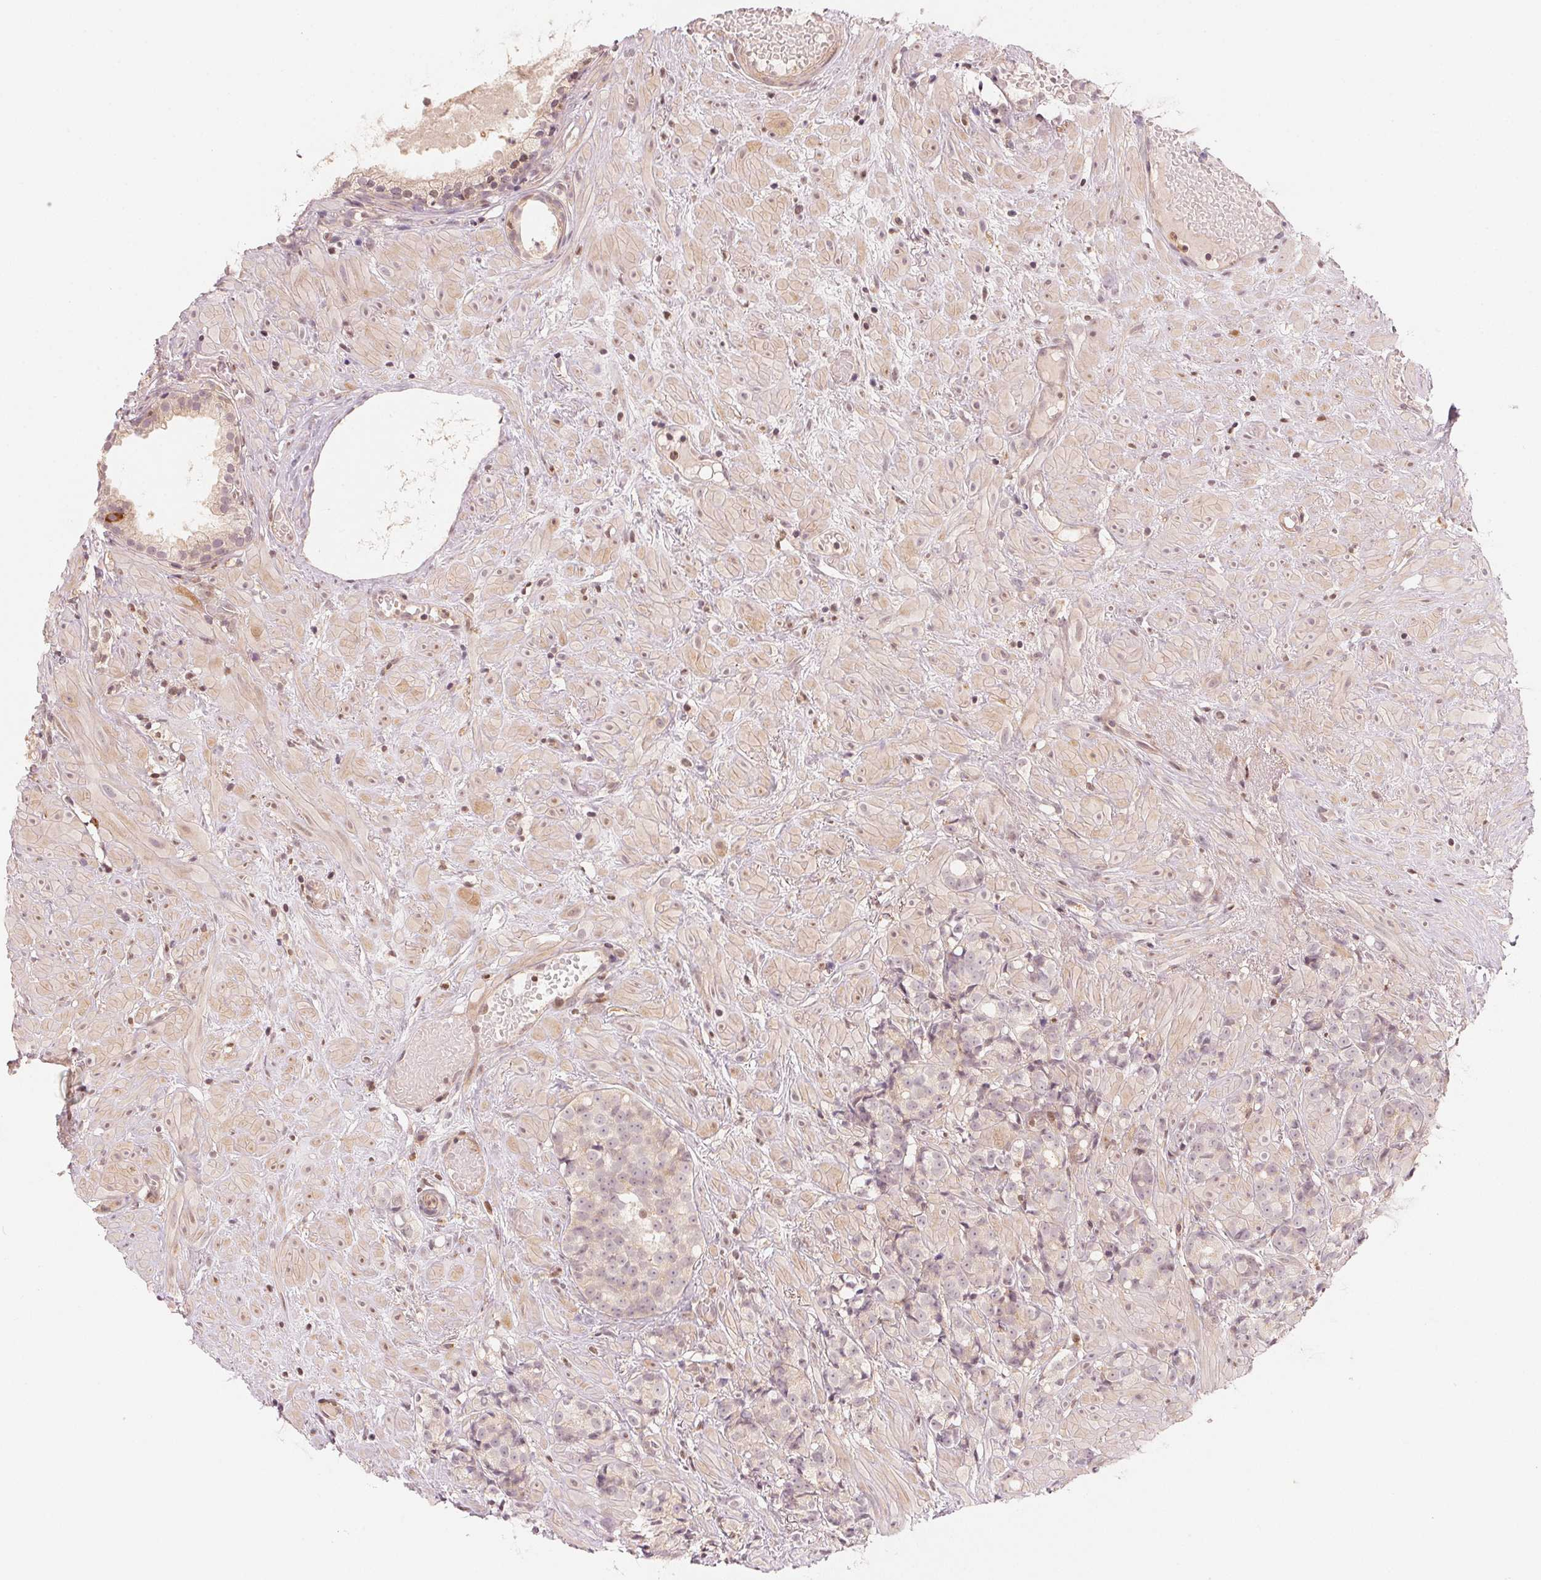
{"staining": {"intensity": "negative", "quantity": "none", "location": "none"}, "tissue": "prostate cancer", "cell_type": "Tumor cells", "image_type": "cancer", "snomed": [{"axis": "morphology", "description": "Adenocarcinoma, High grade"}, {"axis": "topography", "description": "Prostate"}], "caption": "This is a image of immunohistochemistry staining of prostate cancer (adenocarcinoma (high-grade)), which shows no positivity in tumor cells.", "gene": "PRKN", "patient": {"sex": "male", "age": 81}}